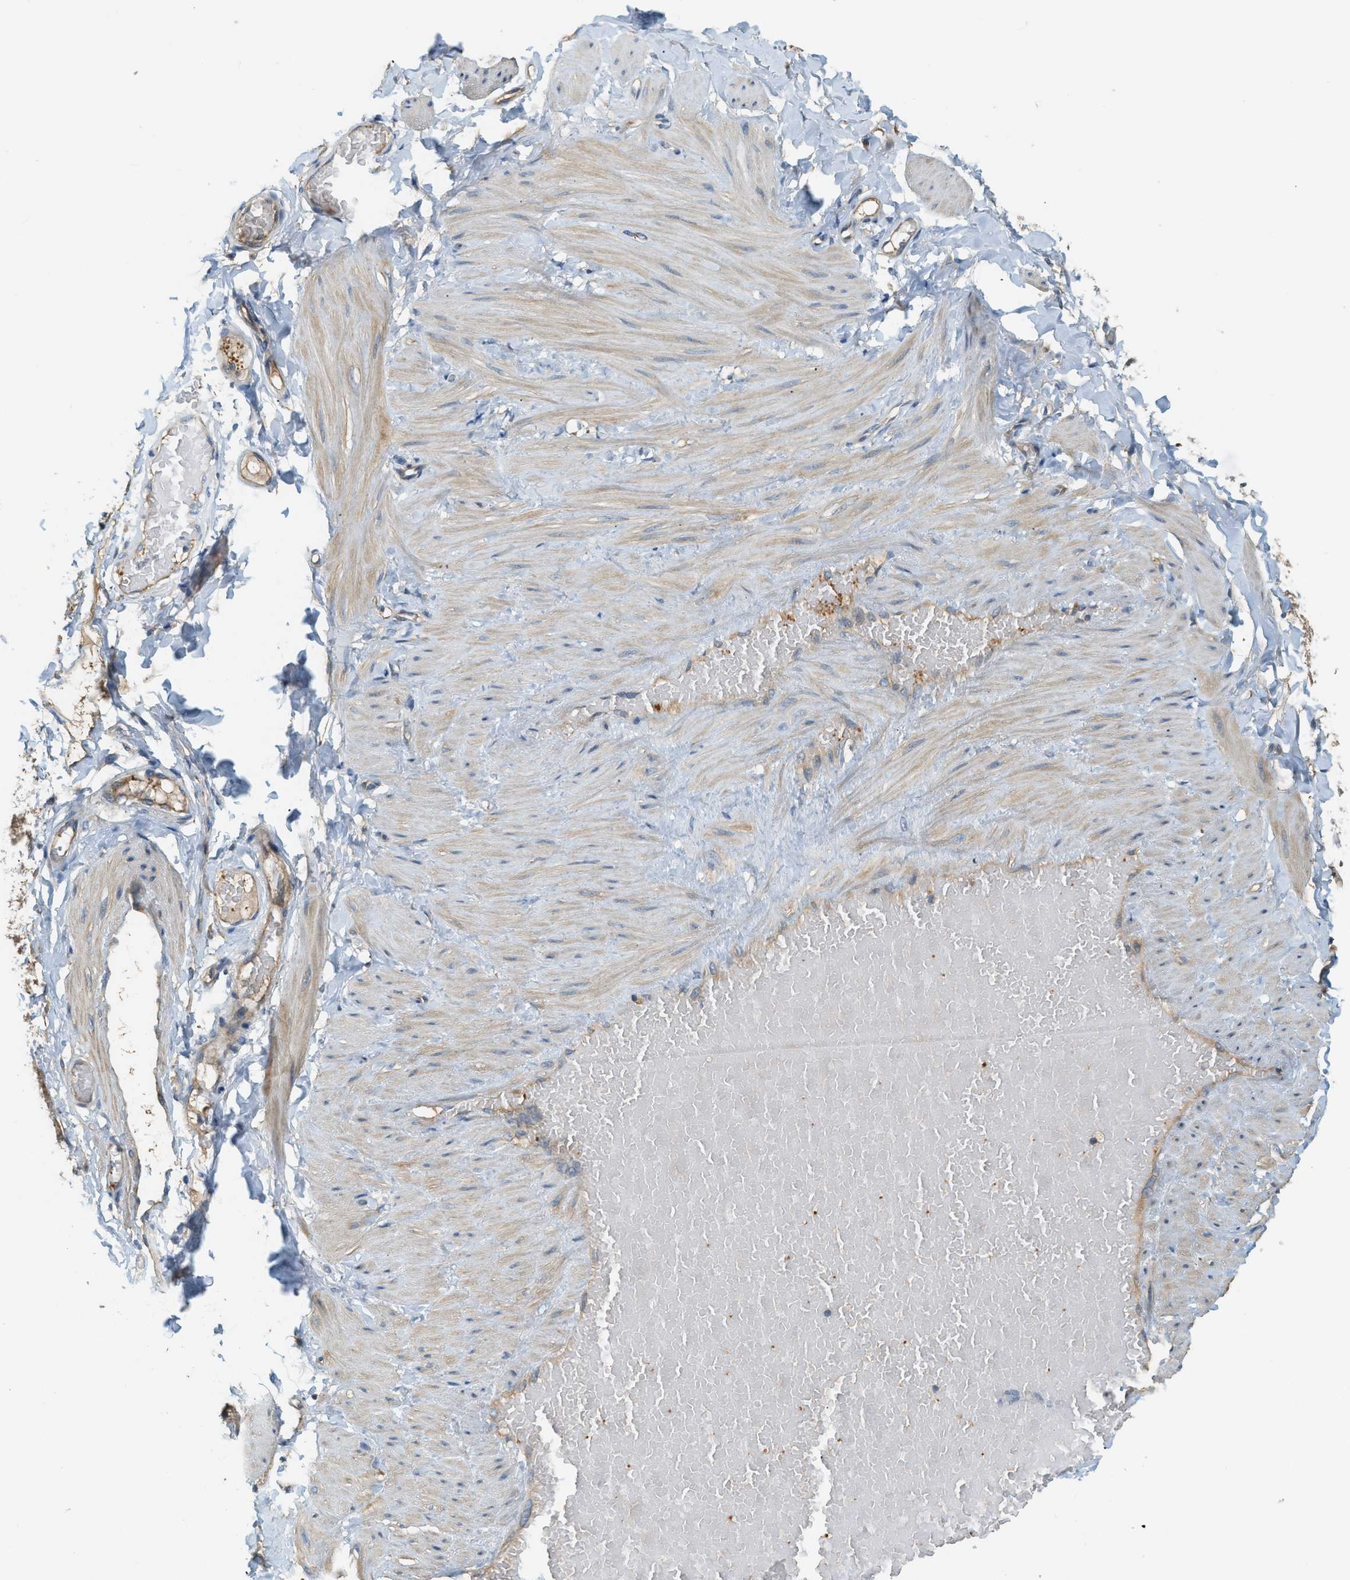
{"staining": {"intensity": "negative", "quantity": "none", "location": "none"}, "tissue": "adipose tissue", "cell_type": "Adipocytes", "image_type": "normal", "snomed": [{"axis": "morphology", "description": "Normal tissue, NOS"}, {"axis": "topography", "description": "Adipose tissue"}, {"axis": "topography", "description": "Vascular tissue"}, {"axis": "topography", "description": "Peripheral nerve tissue"}], "caption": "An IHC histopathology image of normal adipose tissue is shown. There is no staining in adipocytes of adipose tissue.", "gene": "CFLAR", "patient": {"sex": "male", "age": 25}}